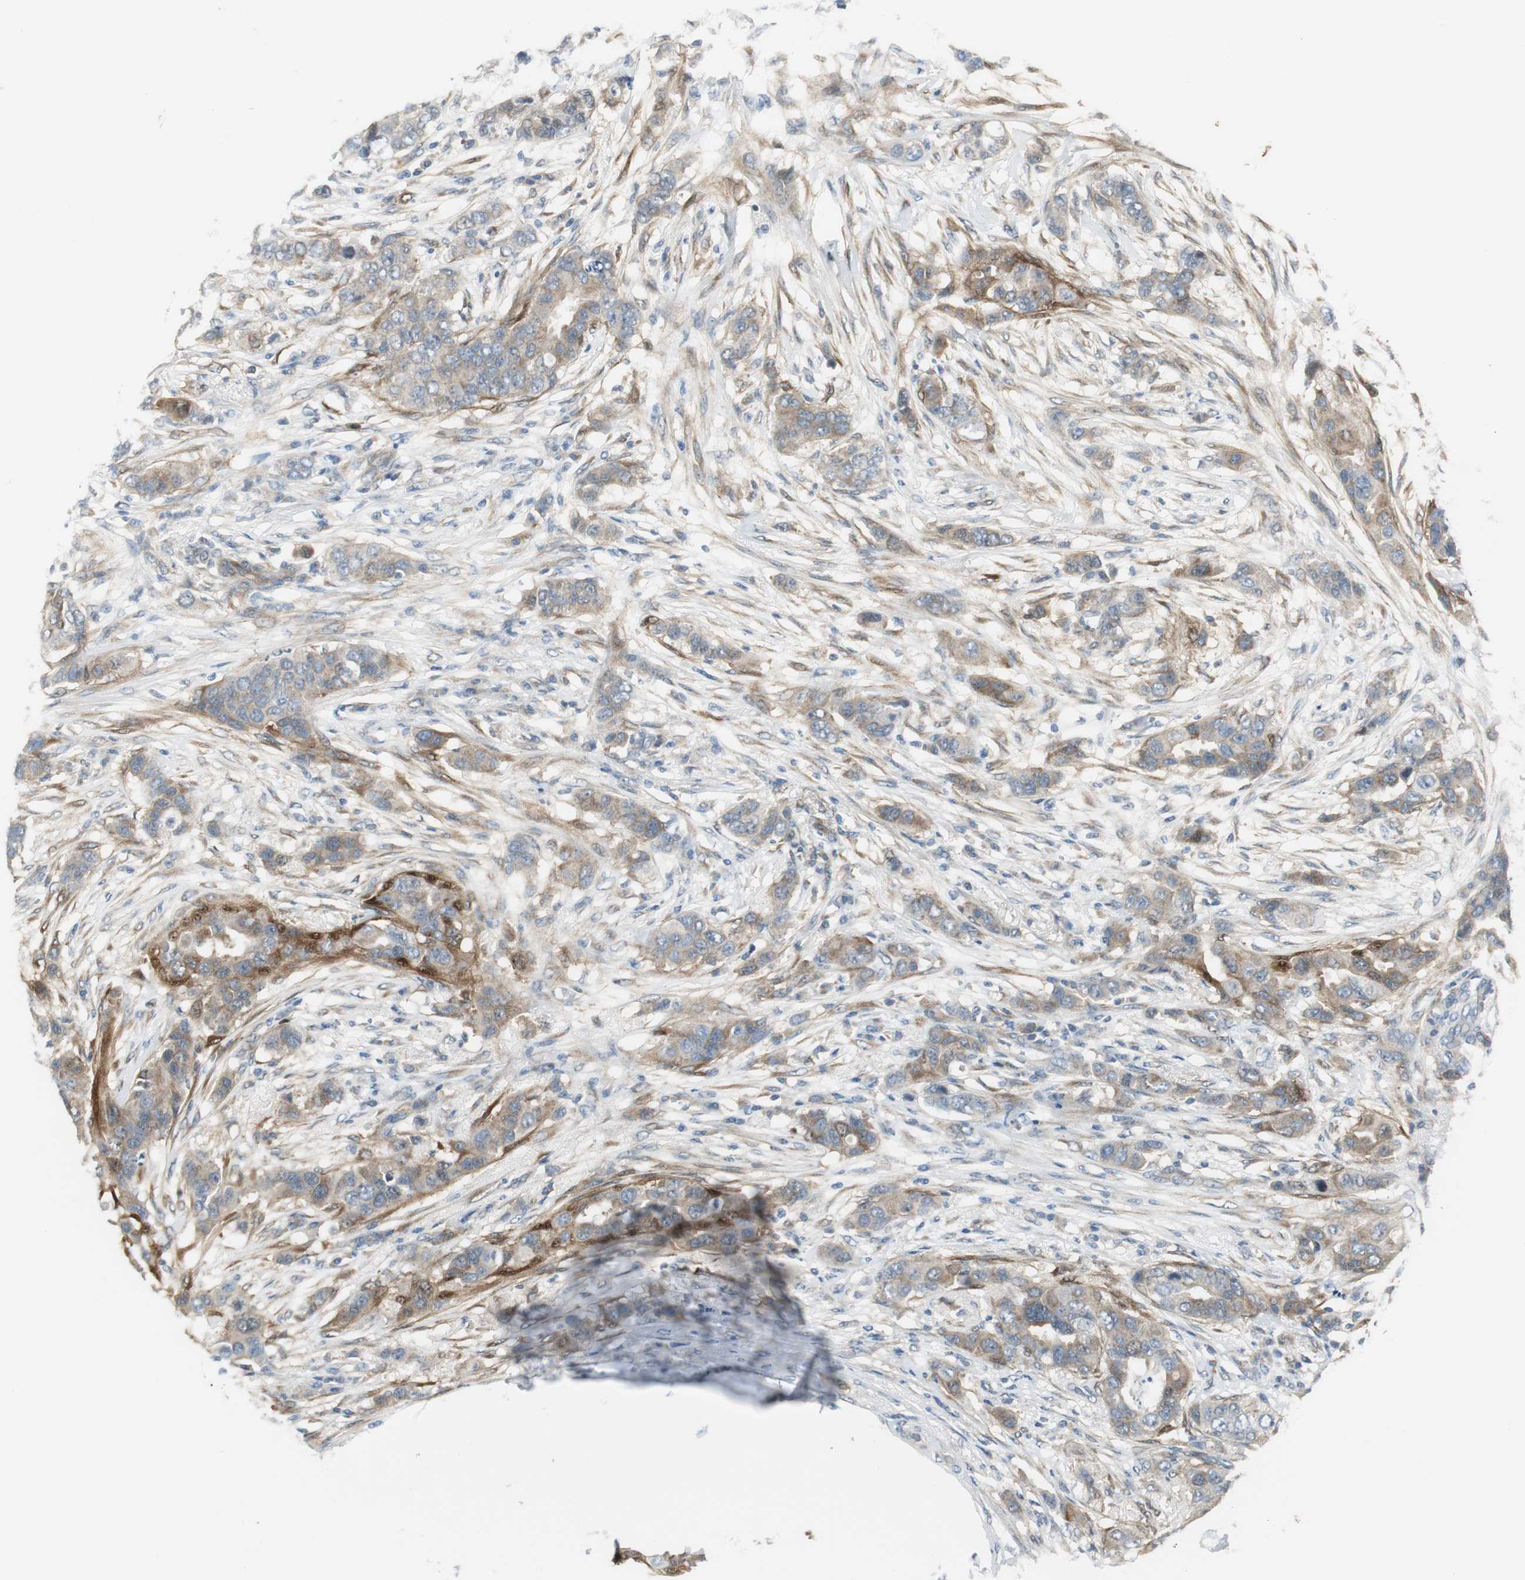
{"staining": {"intensity": "weak", "quantity": "25%-75%", "location": "cytoplasmic/membranous"}, "tissue": "breast cancer", "cell_type": "Tumor cells", "image_type": "cancer", "snomed": [{"axis": "morphology", "description": "Duct carcinoma"}, {"axis": "topography", "description": "Breast"}], "caption": "This photomicrograph exhibits infiltrating ductal carcinoma (breast) stained with IHC to label a protein in brown. The cytoplasmic/membranous of tumor cells show weak positivity for the protein. Nuclei are counter-stained blue.", "gene": "FHL2", "patient": {"sex": "female", "age": 50}}